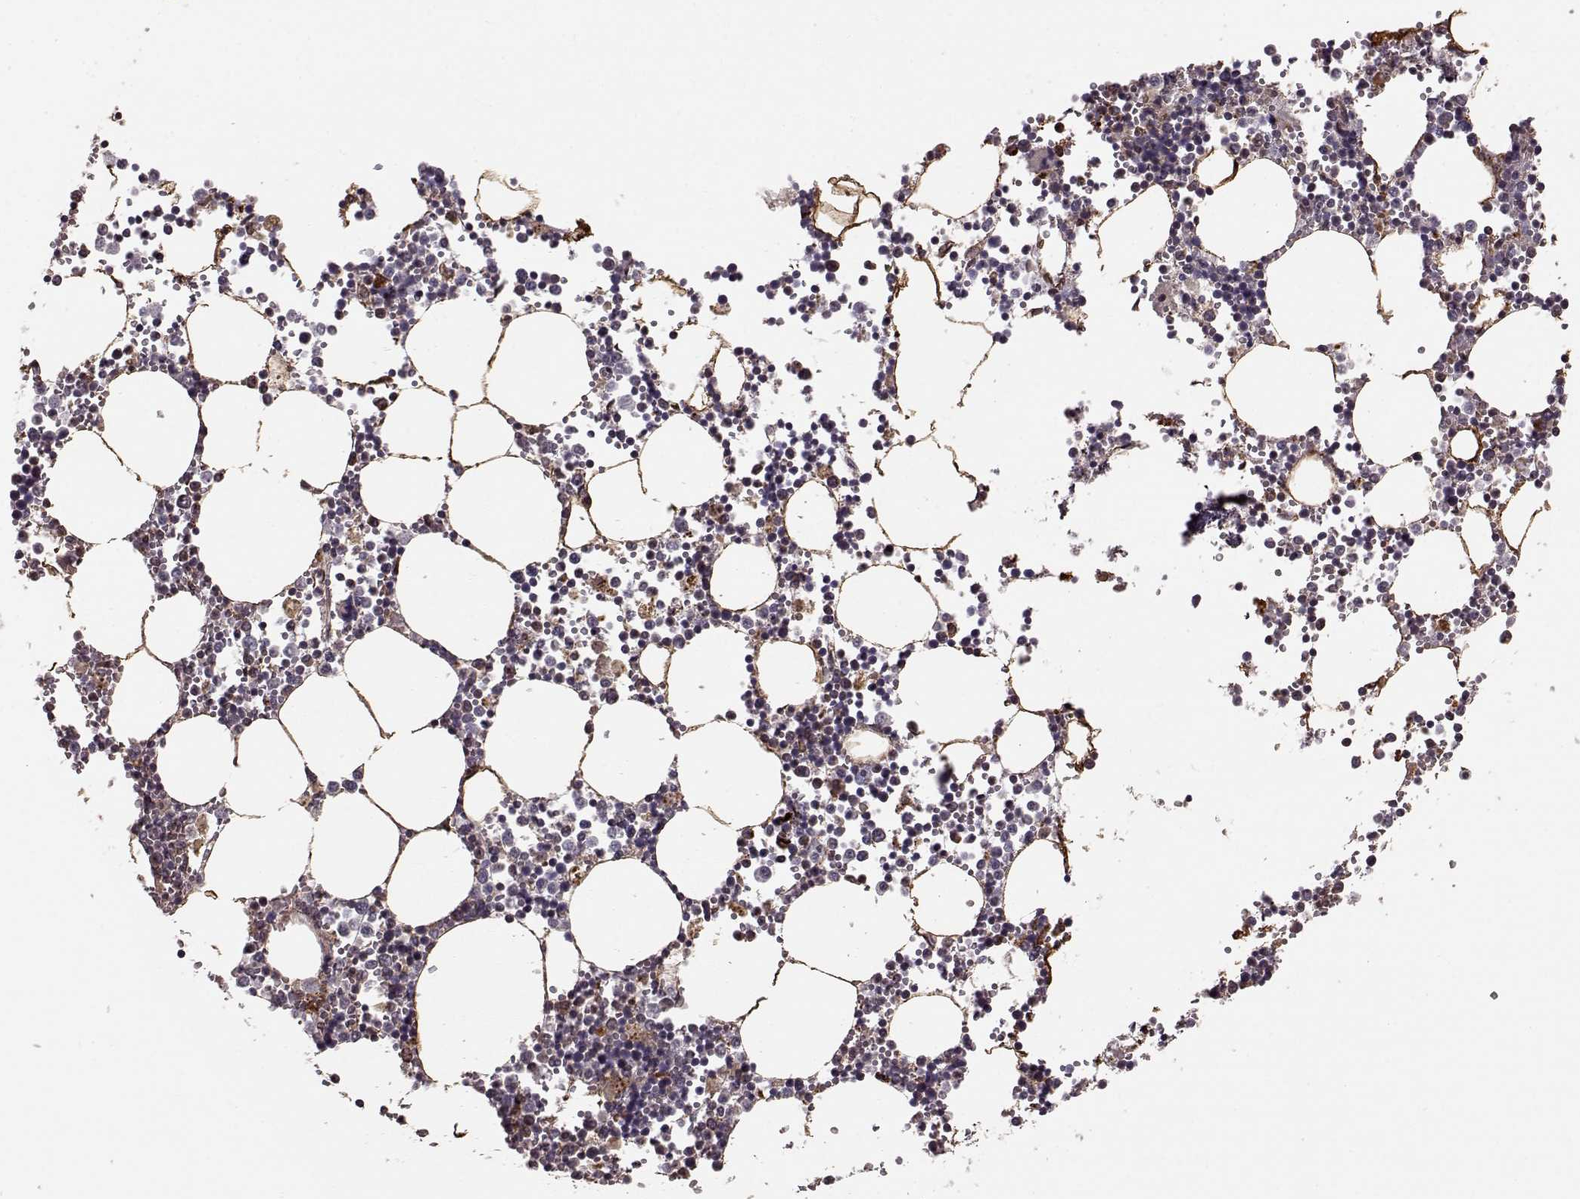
{"staining": {"intensity": "strong", "quantity": "25%-75%", "location": "cytoplasmic/membranous"}, "tissue": "bone marrow", "cell_type": "Hematopoietic cells", "image_type": "normal", "snomed": [{"axis": "morphology", "description": "Normal tissue, NOS"}, {"axis": "topography", "description": "Bone marrow"}], "caption": "Protein positivity by immunohistochemistry (IHC) demonstrates strong cytoplasmic/membranous staining in approximately 25%-75% of hematopoietic cells in normal bone marrow. The protein is stained brown, and the nuclei are stained in blue (DAB IHC with brightfield microscopy, high magnification).", "gene": "YIPF5", "patient": {"sex": "male", "age": 54}}